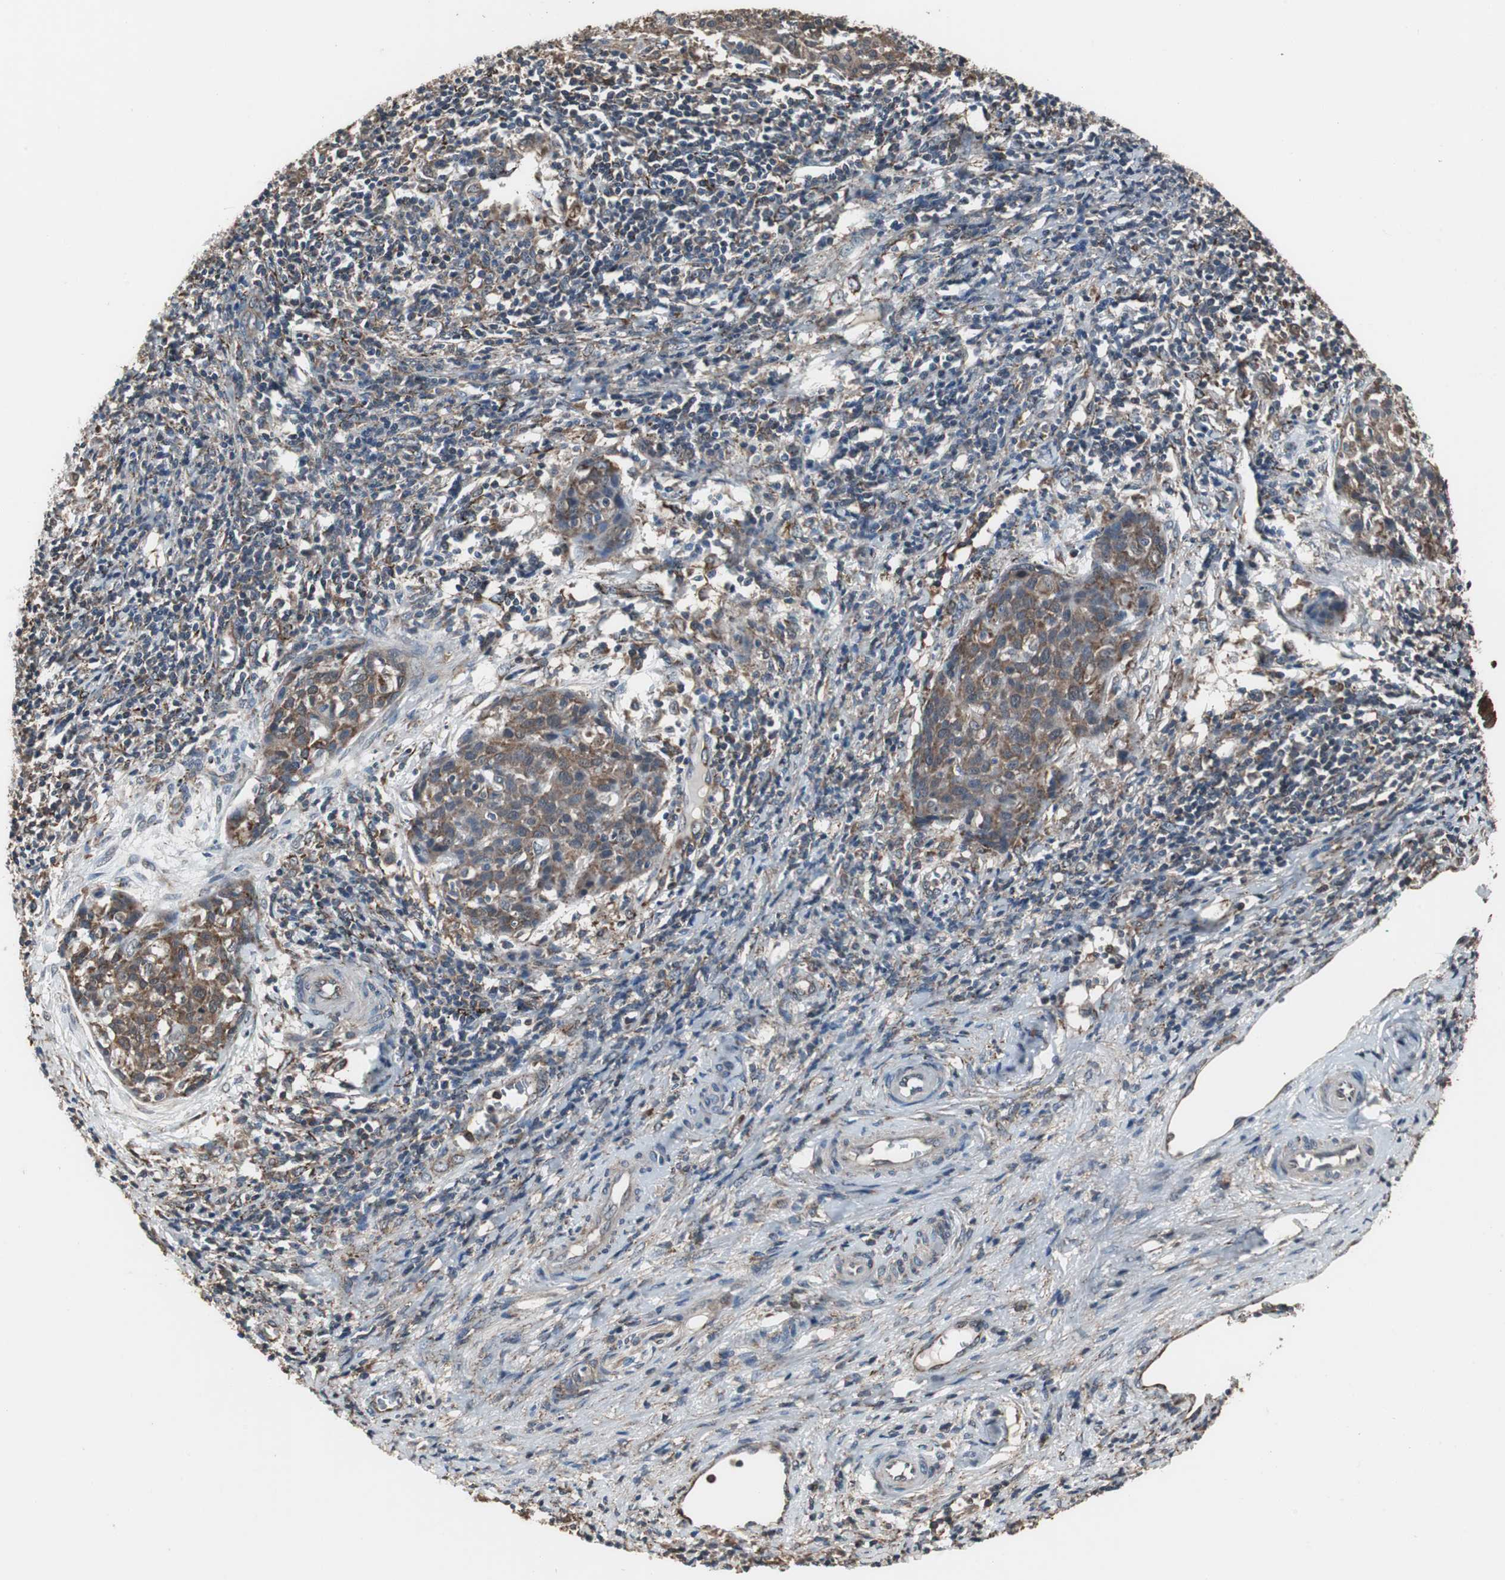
{"staining": {"intensity": "strong", "quantity": ">75%", "location": "cytoplasmic/membranous"}, "tissue": "cervical cancer", "cell_type": "Tumor cells", "image_type": "cancer", "snomed": [{"axis": "morphology", "description": "Squamous cell carcinoma, NOS"}, {"axis": "topography", "description": "Cervix"}], "caption": "There is high levels of strong cytoplasmic/membranous expression in tumor cells of squamous cell carcinoma (cervical), as demonstrated by immunohistochemical staining (brown color).", "gene": "ZSCAN22", "patient": {"sex": "female", "age": 38}}